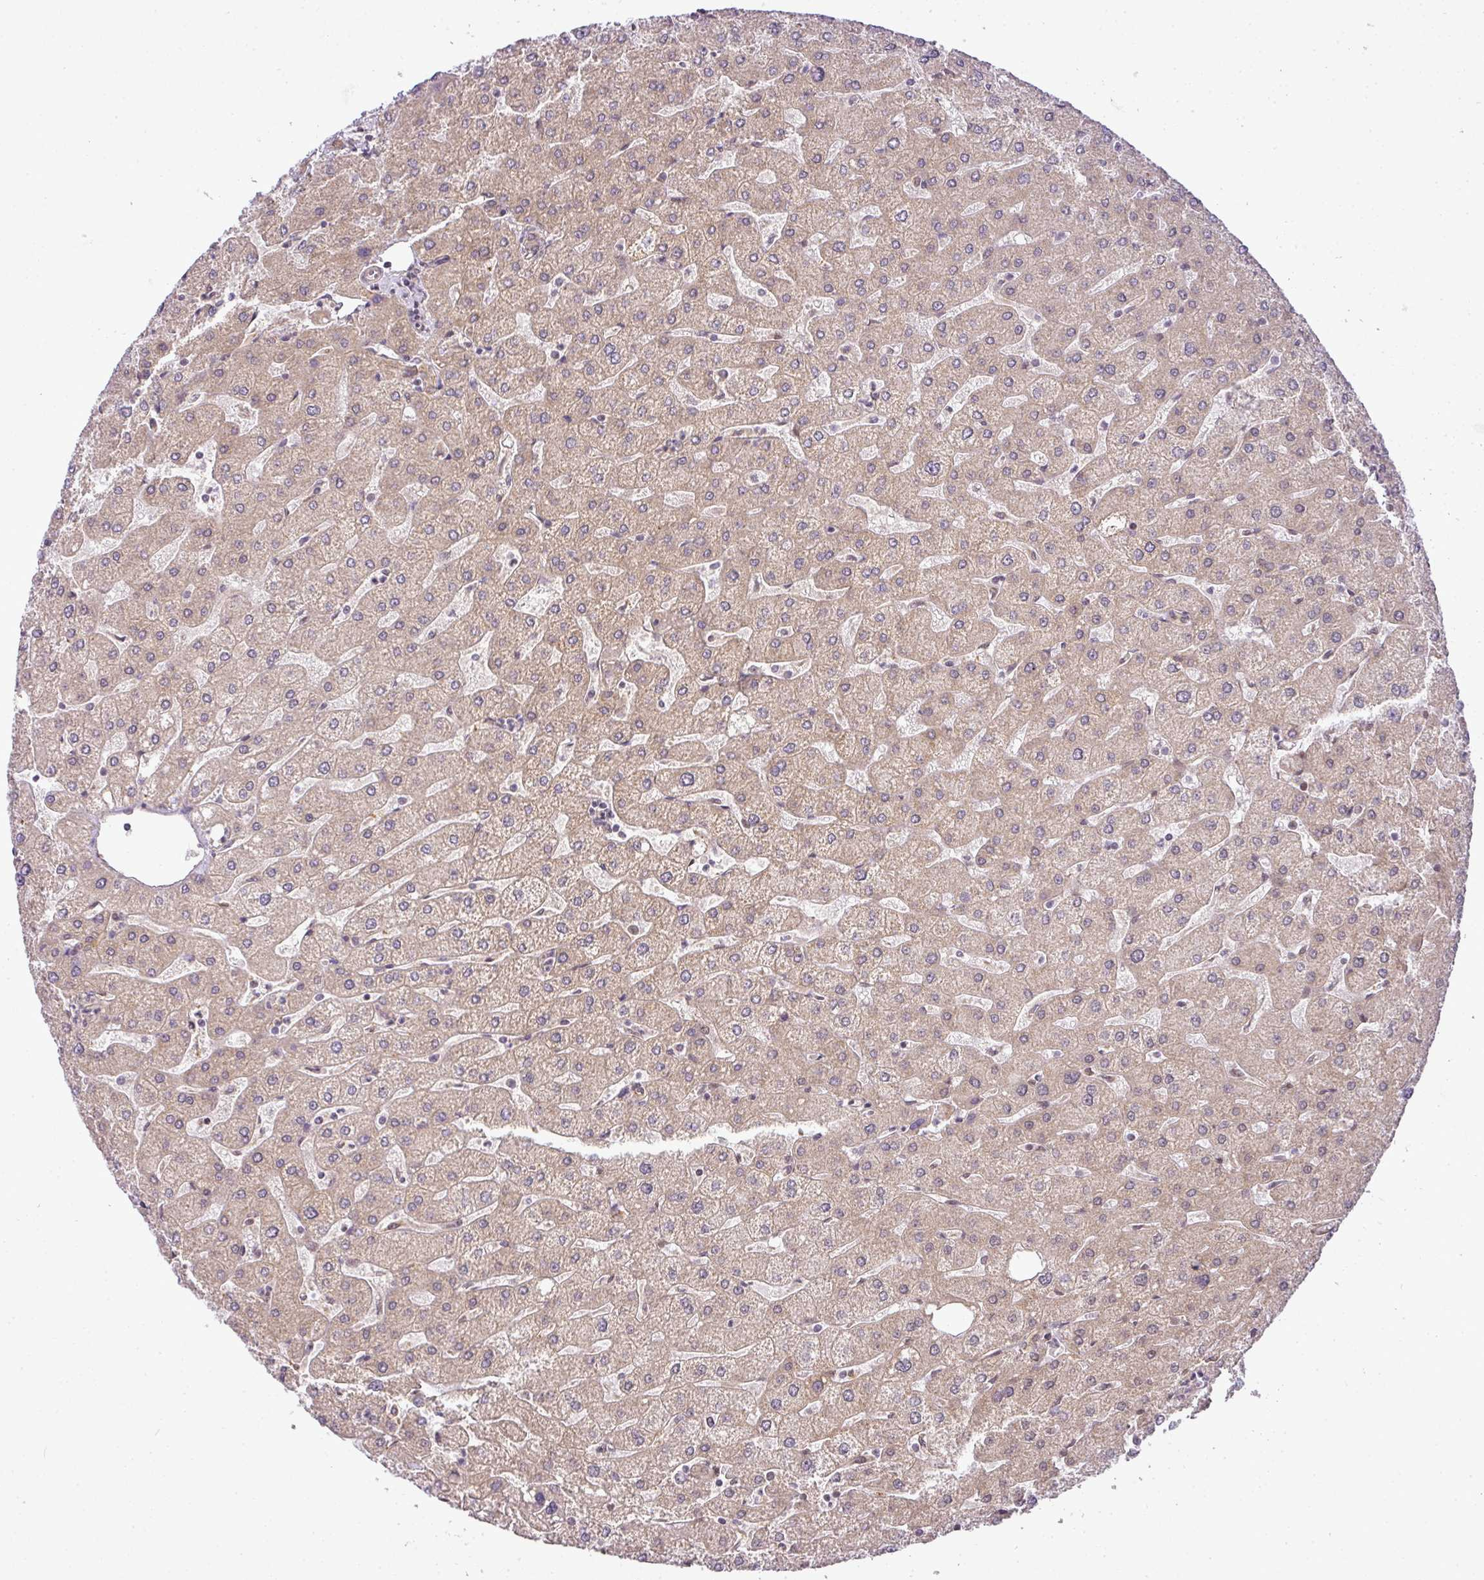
{"staining": {"intensity": "negative", "quantity": "none", "location": "none"}, "tissue": "liver", "cell_type": "Cholangiocytes", "image_type": "normal", "snomed": [{"axis": "morphology", "description": "Normal tissue, NOS"}, {"axis": "topography", "description": "Liver"}], "caption": "IHC histopathology image of normal human liver stained for a protein (brown), which exhibits no positivity in cholangiocytes.", "gene": "C1orf226", "patient": {"sex": "male", "age": 67}}